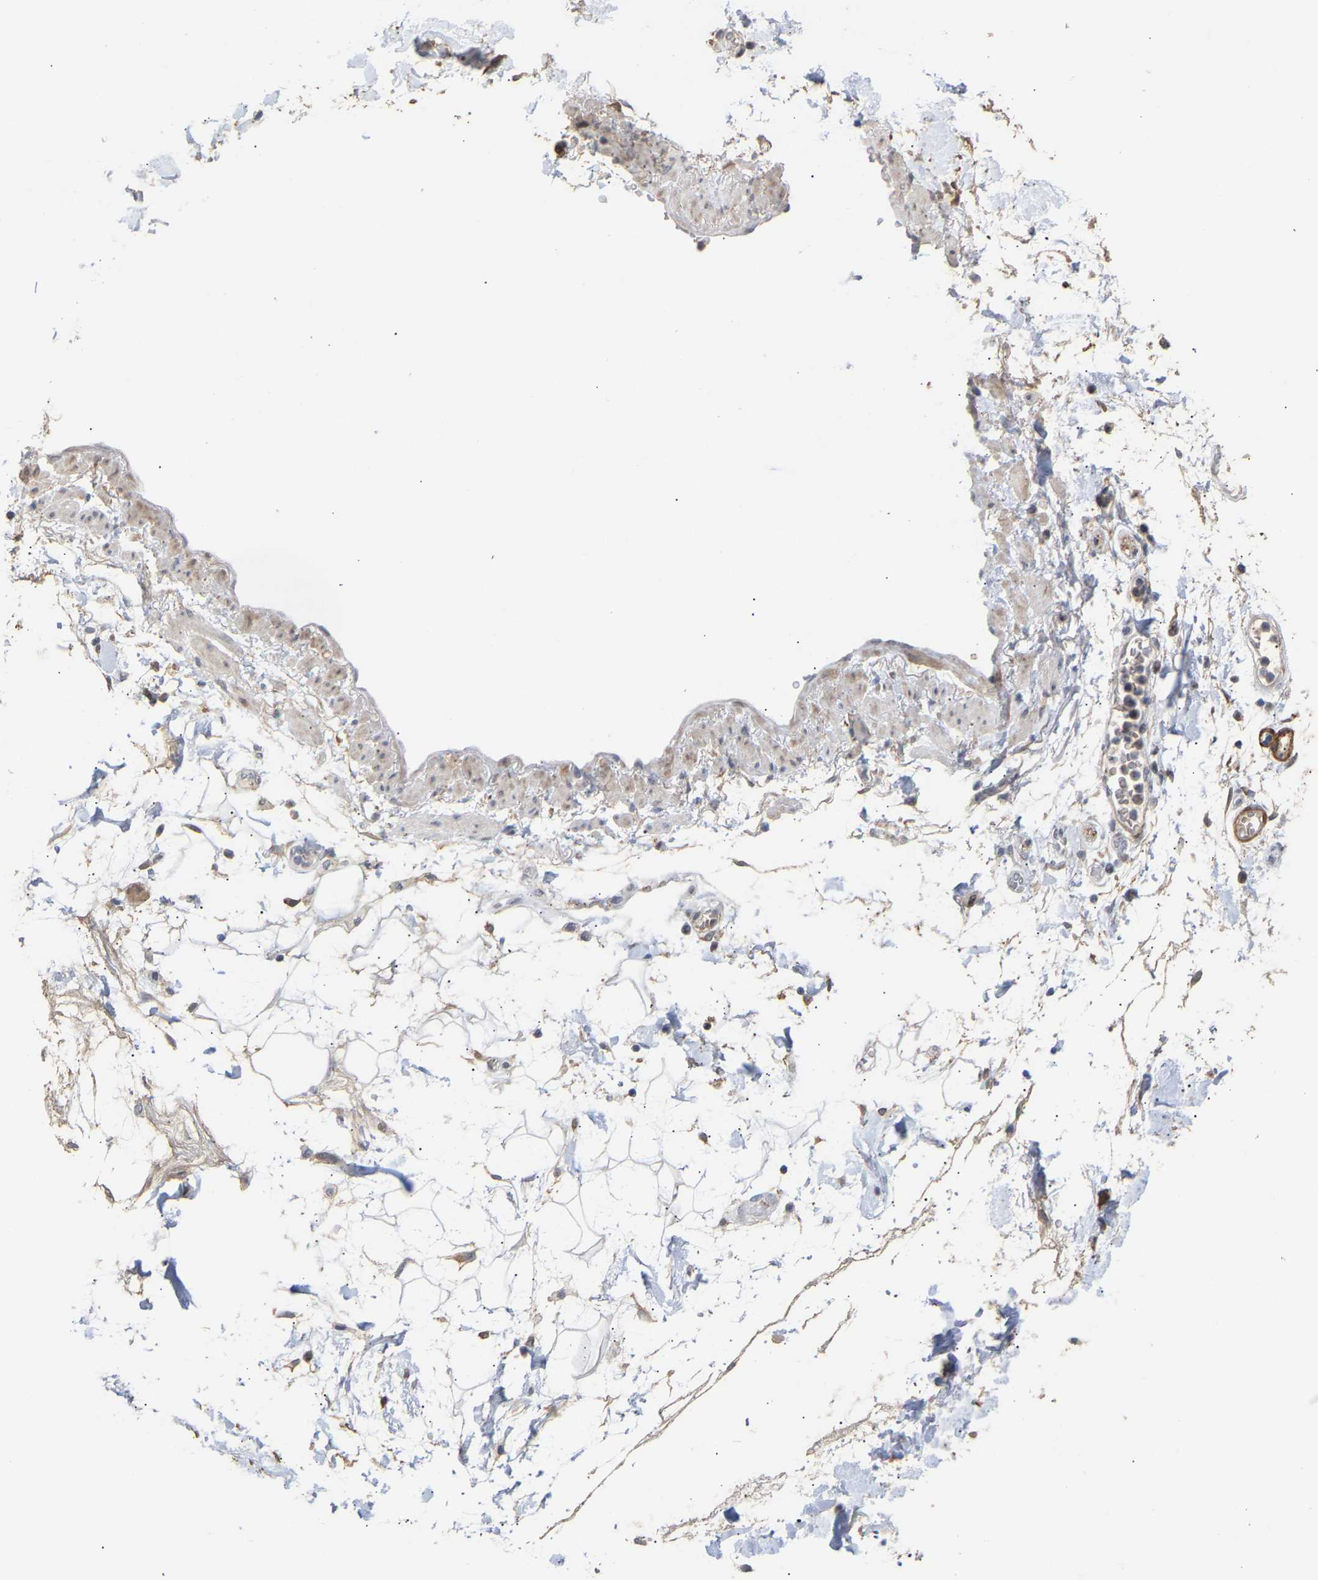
{"staining": {"intensity": "negative", "quantity": "none", "location": "none"}, "tissue": "adipose tissue", "cell_type": "Adipocytes", "image_type": "normal", "snomed": [{"axis": "morphology", "description": "Normal tissue, NOS"}, {"axis": "morphology", "description": "Adenocarcinoma, NOS"}, {"axis": "topography", "description": "Duodenum"}, {"axis": "topography", "description": "Peripheral nerve tissue"}], "caption": "Immunohistochemical staining of unremarkable human adipose tissue shows no significant positivity in adipocytes.", "gene": "AMPH", "patient": {"sex": "female", "age": 60}}